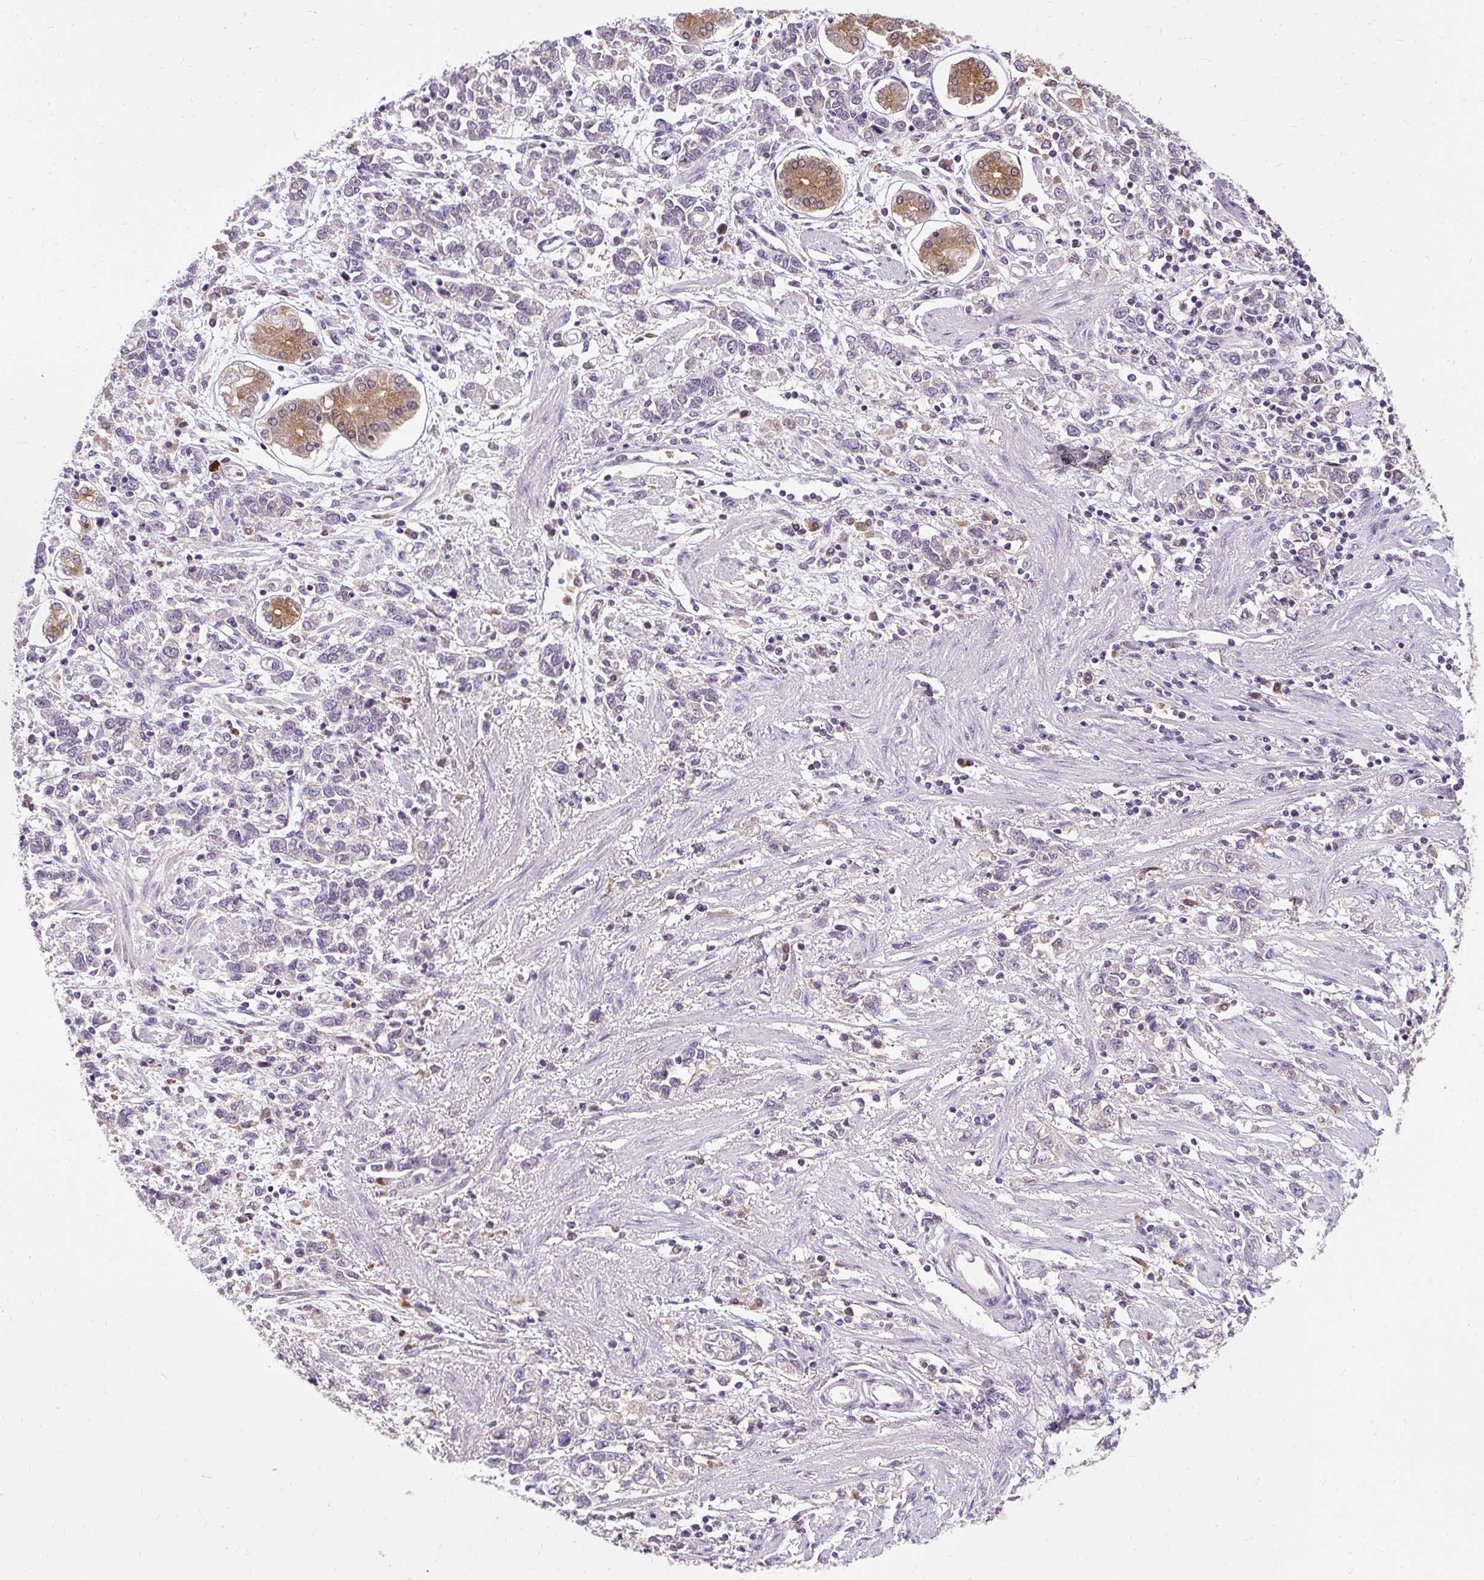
{"staining": {"intensity": "negative", "quantity": "none", "location": "none"}, "tissue": "stomach cancer", "cell_type": "Tumor cells", "image_type": "cancer", "snomed": [{"axis": "morphology", "description": "Adenocarcinoma, NOS"}, {"axis": "topography", "description": "Stomach"}], "caption": "There is no significant expression in tumor cells of adenocarcinoma (stomach).", "gene": "CTTNBP2", "patient": {"sex": "female", "age": 76}}